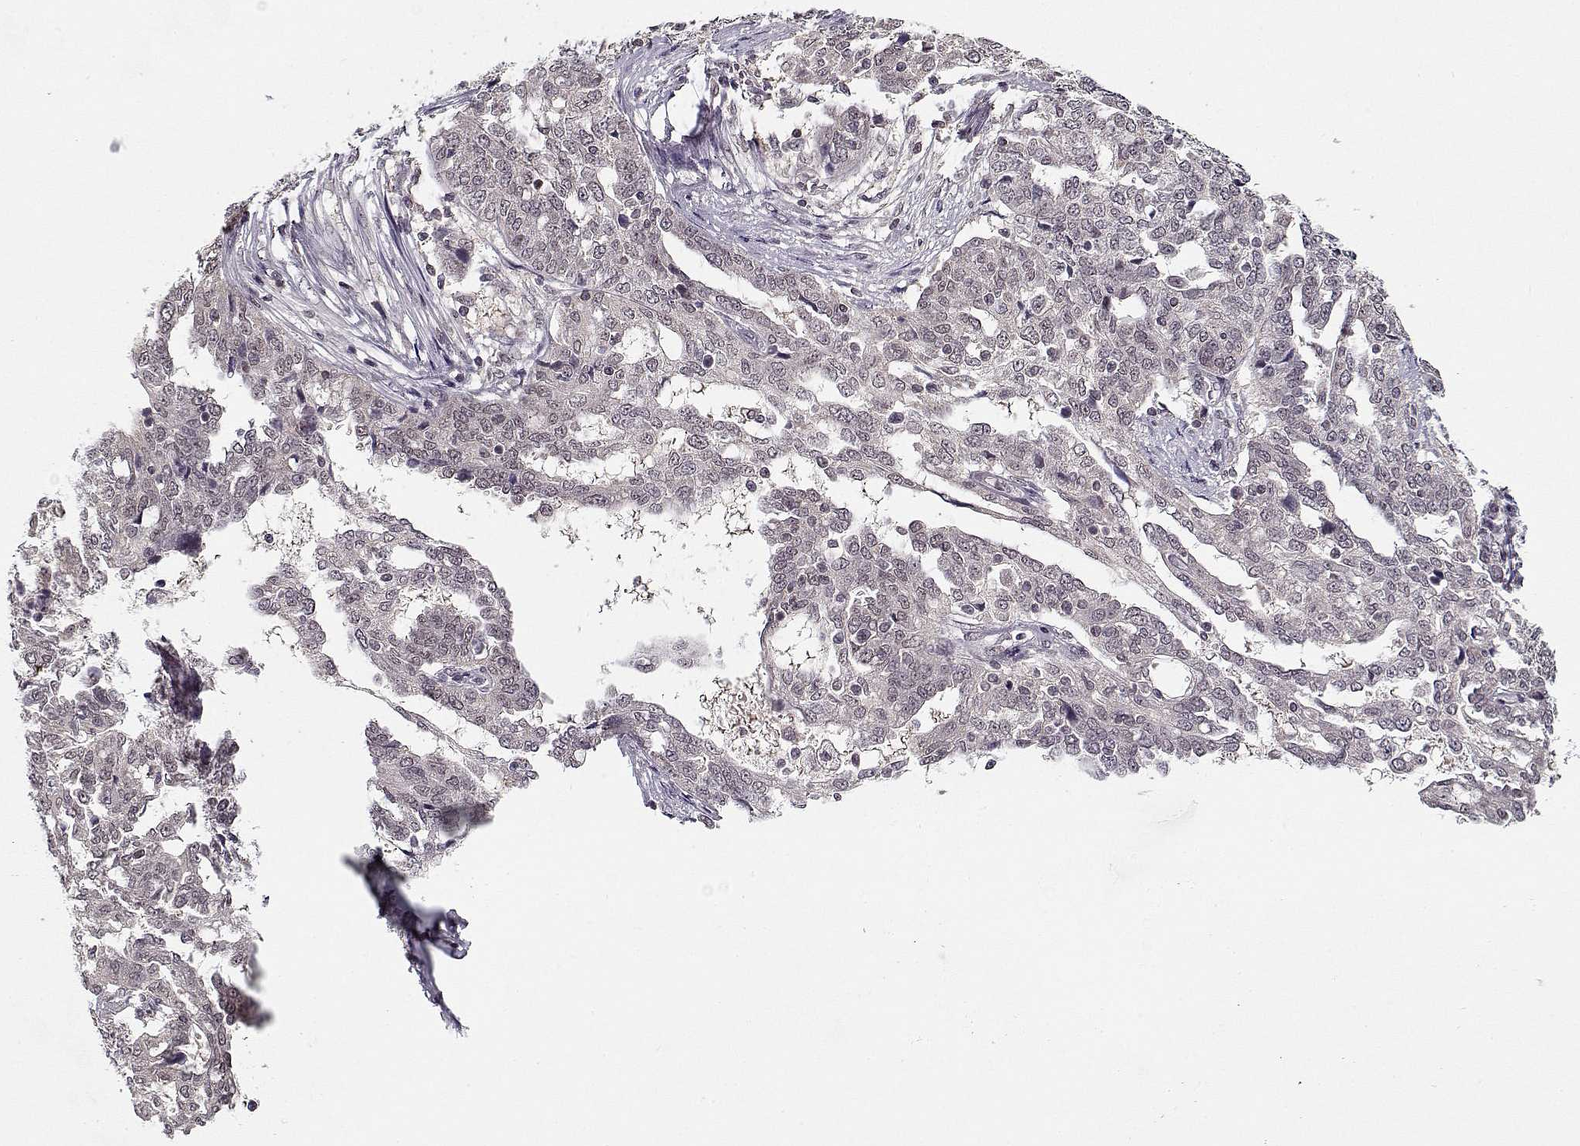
{"staining": {"intensity": "negative", "quantity": "none", "location": "none"}, "tissue": "ovarian cancer", "cell_type": "Tumor cells", "image_type": "cancer", "snomed": [{"axis": "morphology", "description": "Cystadenocarcinoma, serous, NOS"}, {"axis": "topography", "description": "Ovary"}], "caption": "Human ovarian cancer (serous cystadenocarcinoma) stained for a protein using immunohistochemistry exhibits no expression in tumor cells.", "gene": "TESPA1", "patient": {"sex": "female", "age": 67}}